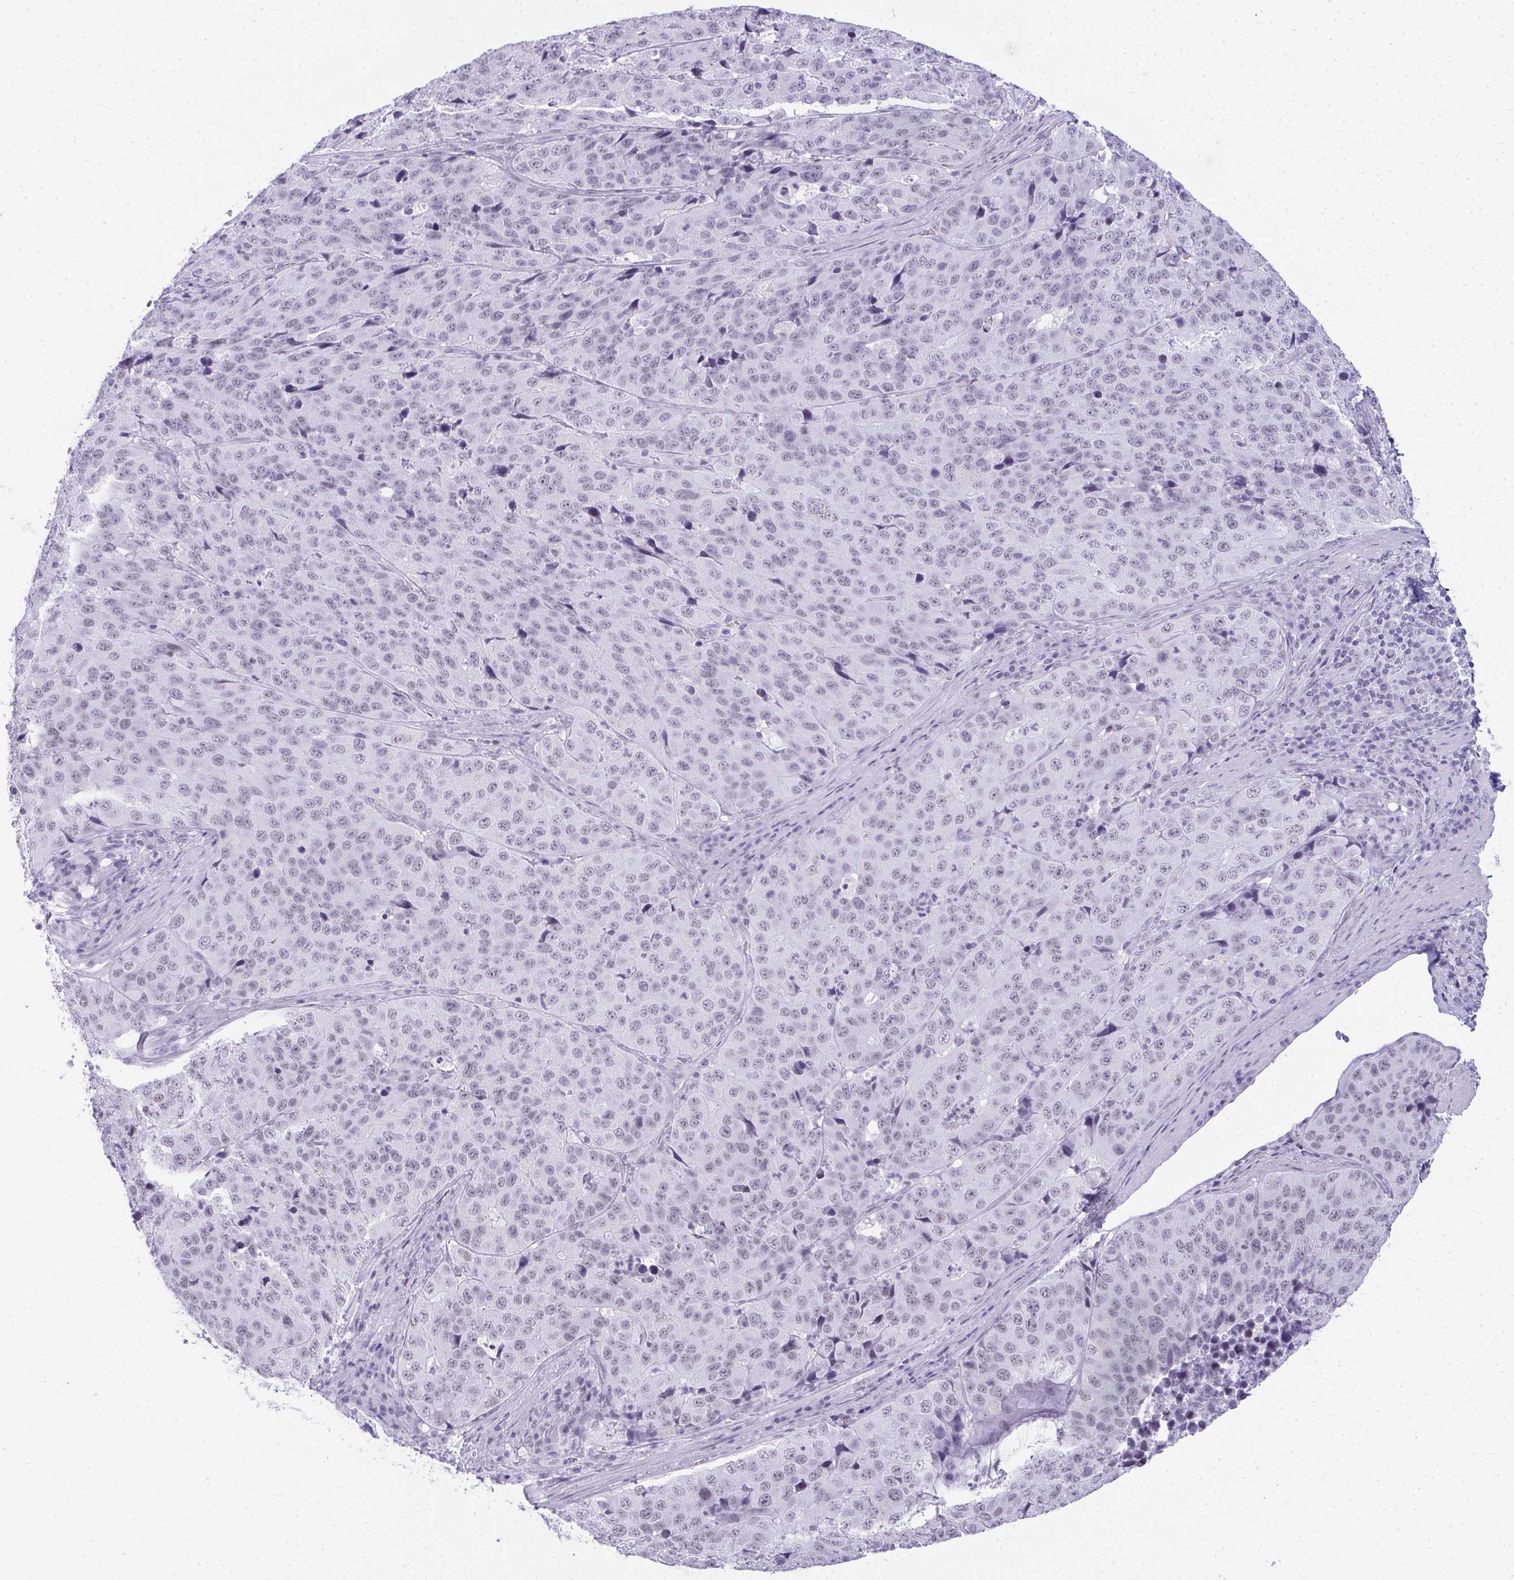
{"staining": {"intensity": "weak", "quantity": "<25%", "location": "nuclear"}, "tissue": "stomach cancer", "cell_type": "Tumor cells", "image_type": "cancer", "snomed": [{"axis": "morphology", "description": "Adenocarcinoma, NOS"}, {"axis": "topography", "description": "Stomach"}], "caption": "This is an IHC image of stomach cancer (adenocarcinoma). There is no expression in tumor cells.", "gene": "PLA2G1B", "patient": {"sex": "male", "age": 71}}